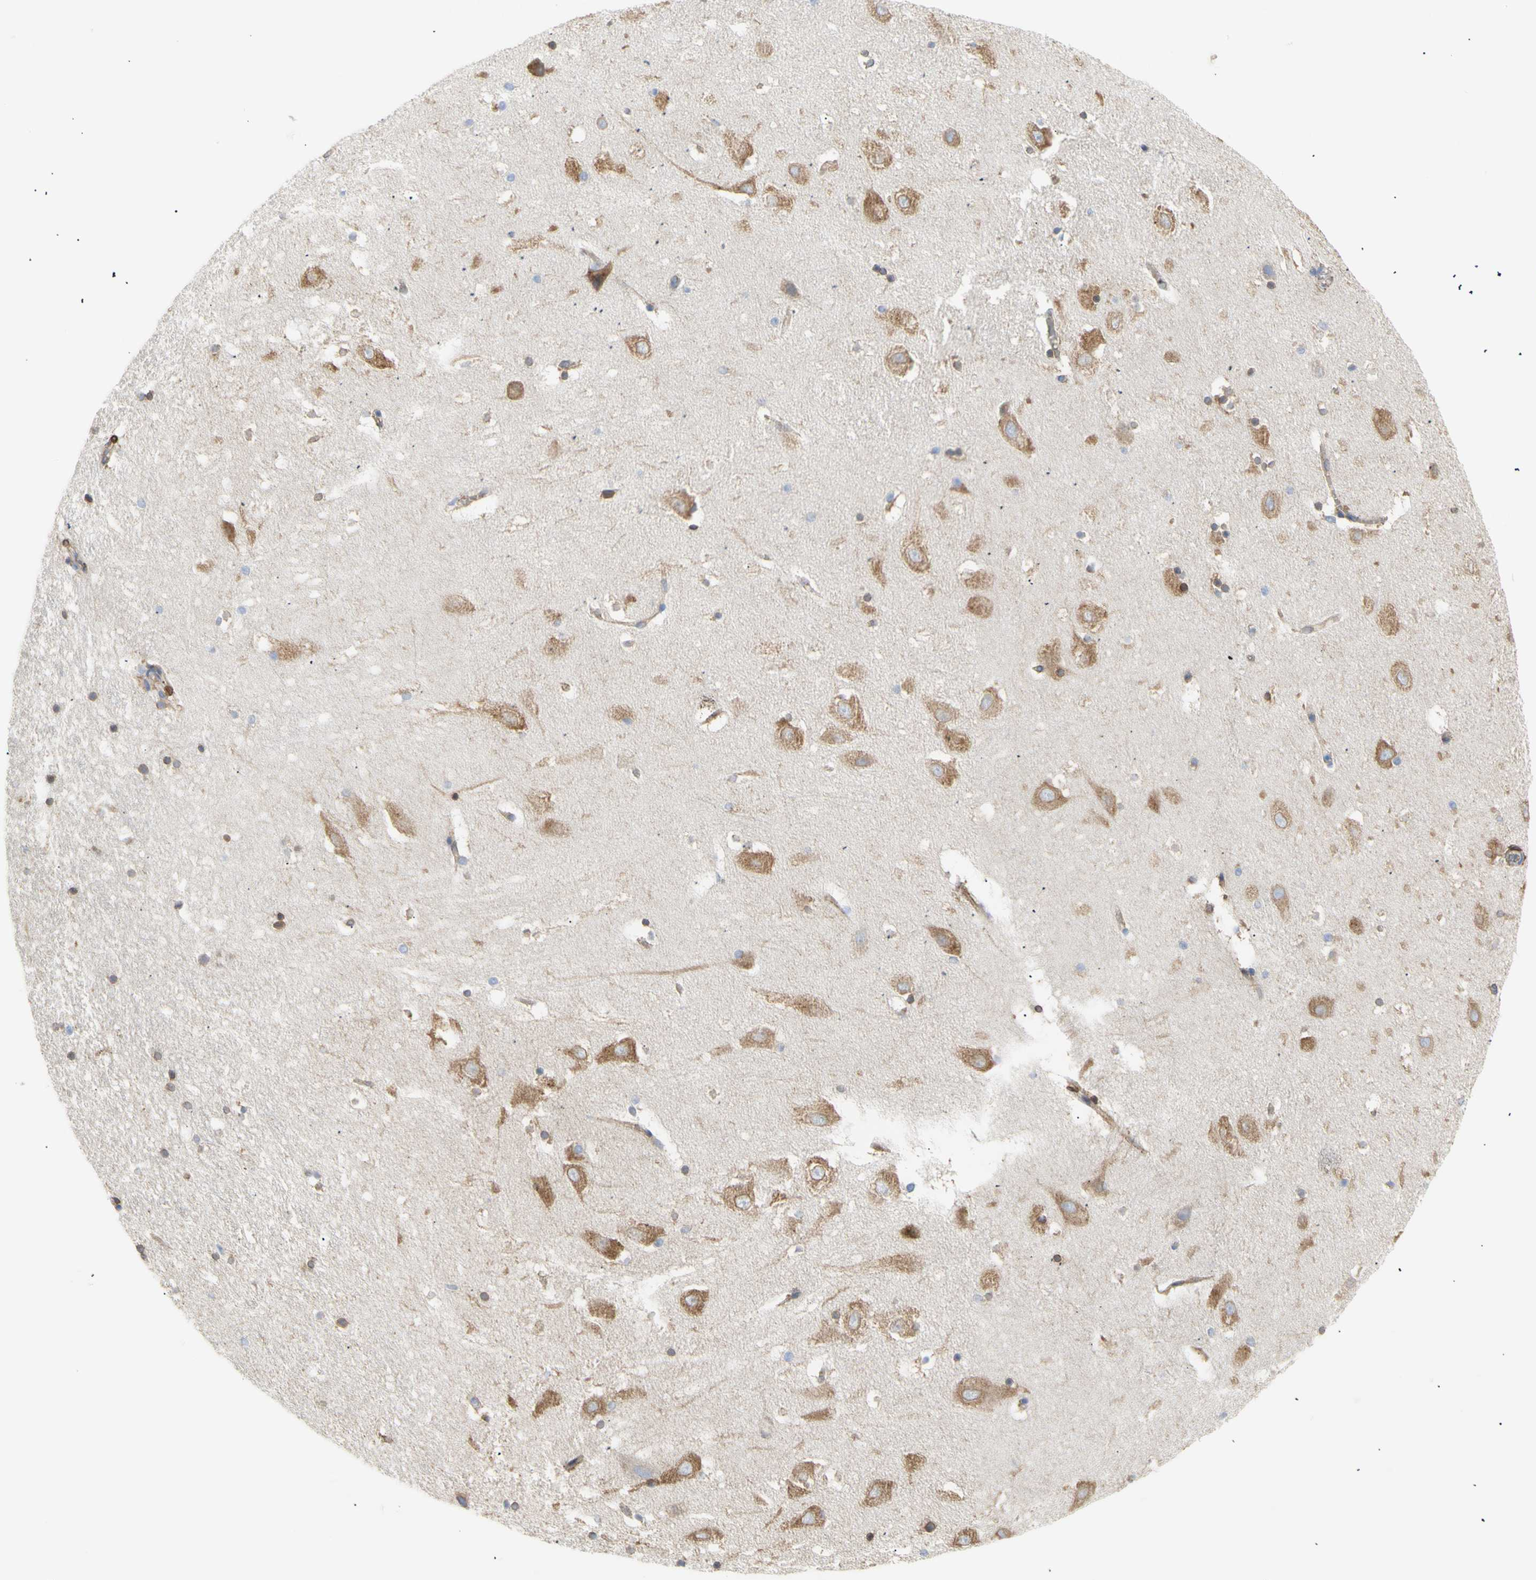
{"staining": {"intensity": "weak", "quantity": "25%-75%", "location": "cytoplasmic/membranous,nuclear"}, "tissue": "hippocampus", "cell_type": "Glial cells", "image_type": "normal", "snomed": [{"axis": "morphology", "description": "Normal tissue, NOS"}, {"axis": "topography", "description": "Hippocampus"}], "caption": "This image reveals IHC staining of benign human hippocampus, with low weak cytoplasmic/membranous,nuclear staining in about 25%-75% of glial cells.", "gene": "ERLIN1", "patient": {"sex": "male", "age": 45}}